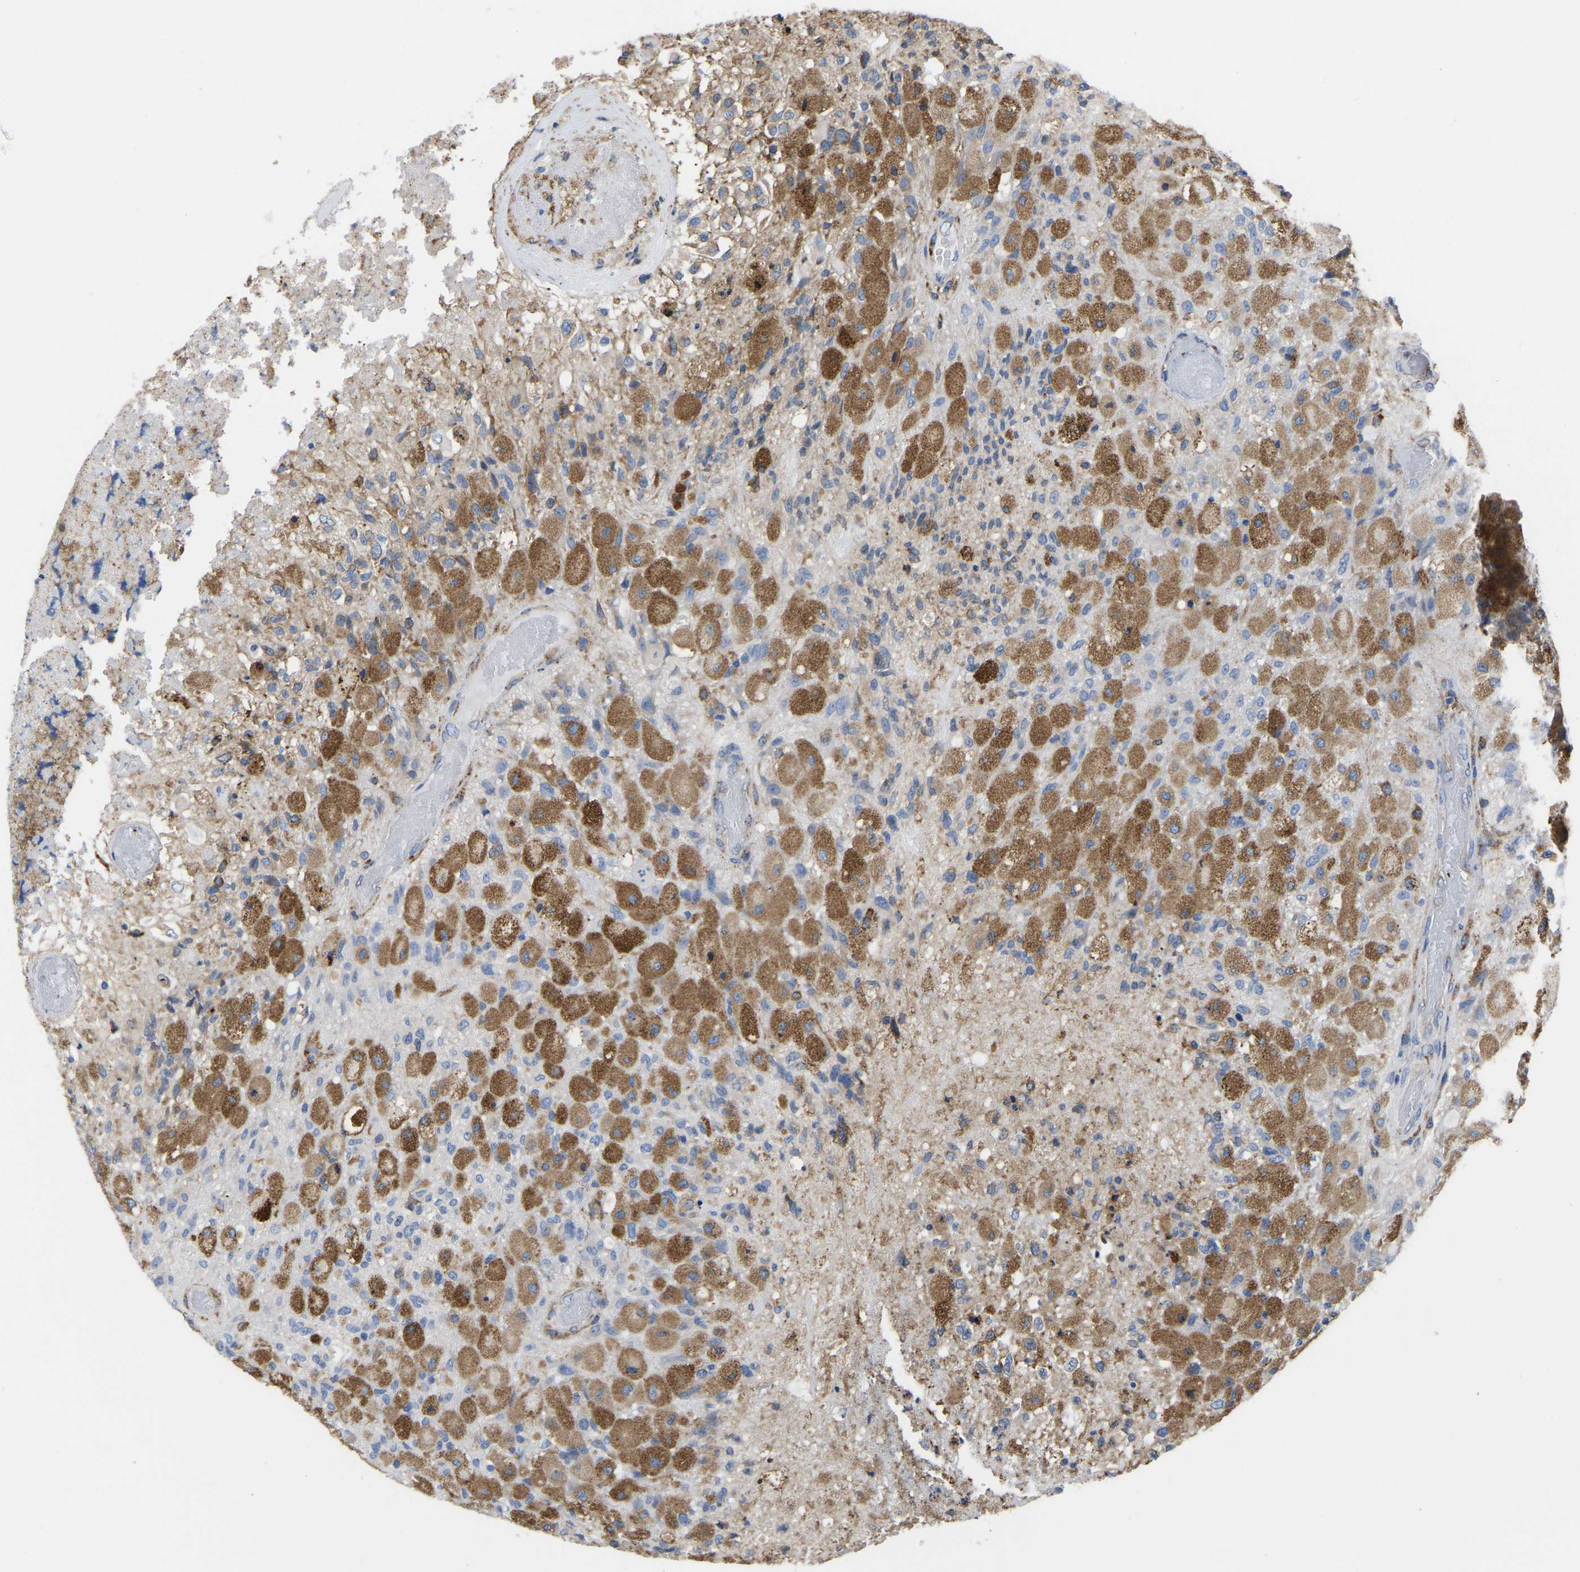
{"staining": {"intensity": "moderate", "quantity": ">75%", "location": "cytoplasmic/membranous"}, "tissue": "glioma", "cell_type": "Tumor cells", "image_type": "cancer", "snomed": [{"axis": "morphology", "description": "Normal tissue, NOS"}, {"axis": "morphology", "description": "Glioma, malignant, High grade"}, {"axis": "topography", "description": "Cerebral cortex"}], "caption": "Brown immunohistochemical staining in human glioma demonstrates moderate cytoplasmic/membranous positivity in approximately >75% of tumor cells.", "gene": "P4HB", "patient": {"sex": "male", "age": 77}}